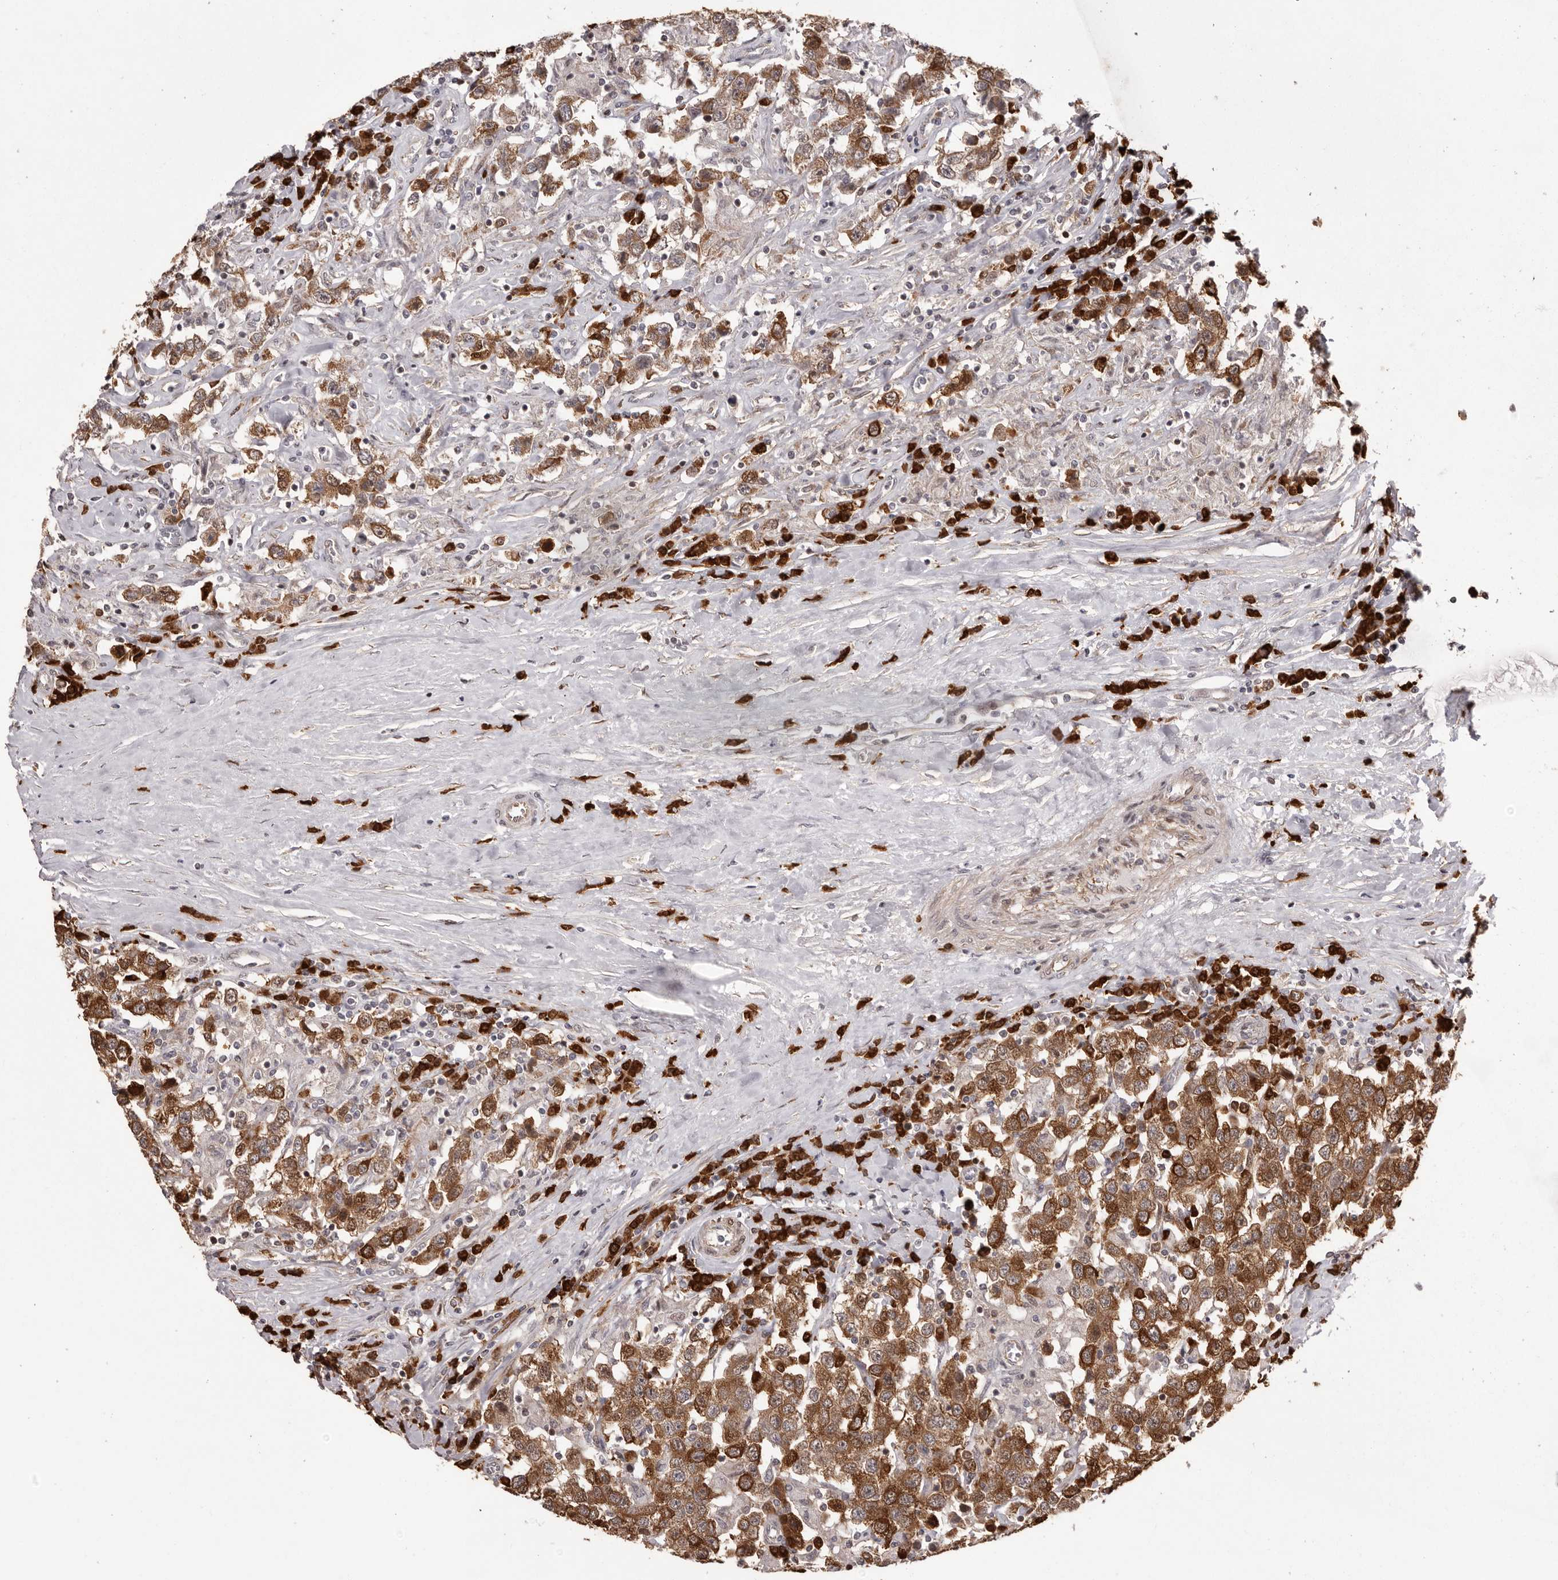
{"staining": {"intensity": "strong", "quantity": ">75%", "location": "cytoplasmic/membranous"}, "tissue": "testis cancer", "cell_type": "Tumor cells", "image_type": "cancer", "snomed": [{"axis": "morphology", "description": "Seminoma, NOS"}, {"axis": "topography", "description": "Testis"}], "caption": "This histopathology image demonstrates immunohistochemistry (IHC) staining of testis cancer (seminoma), with high strong cytoplasmic/membranous expression in about >75% of tumor cells.", "gene": "GFOD1", "patient": {"sex": "male", "age": 41}}